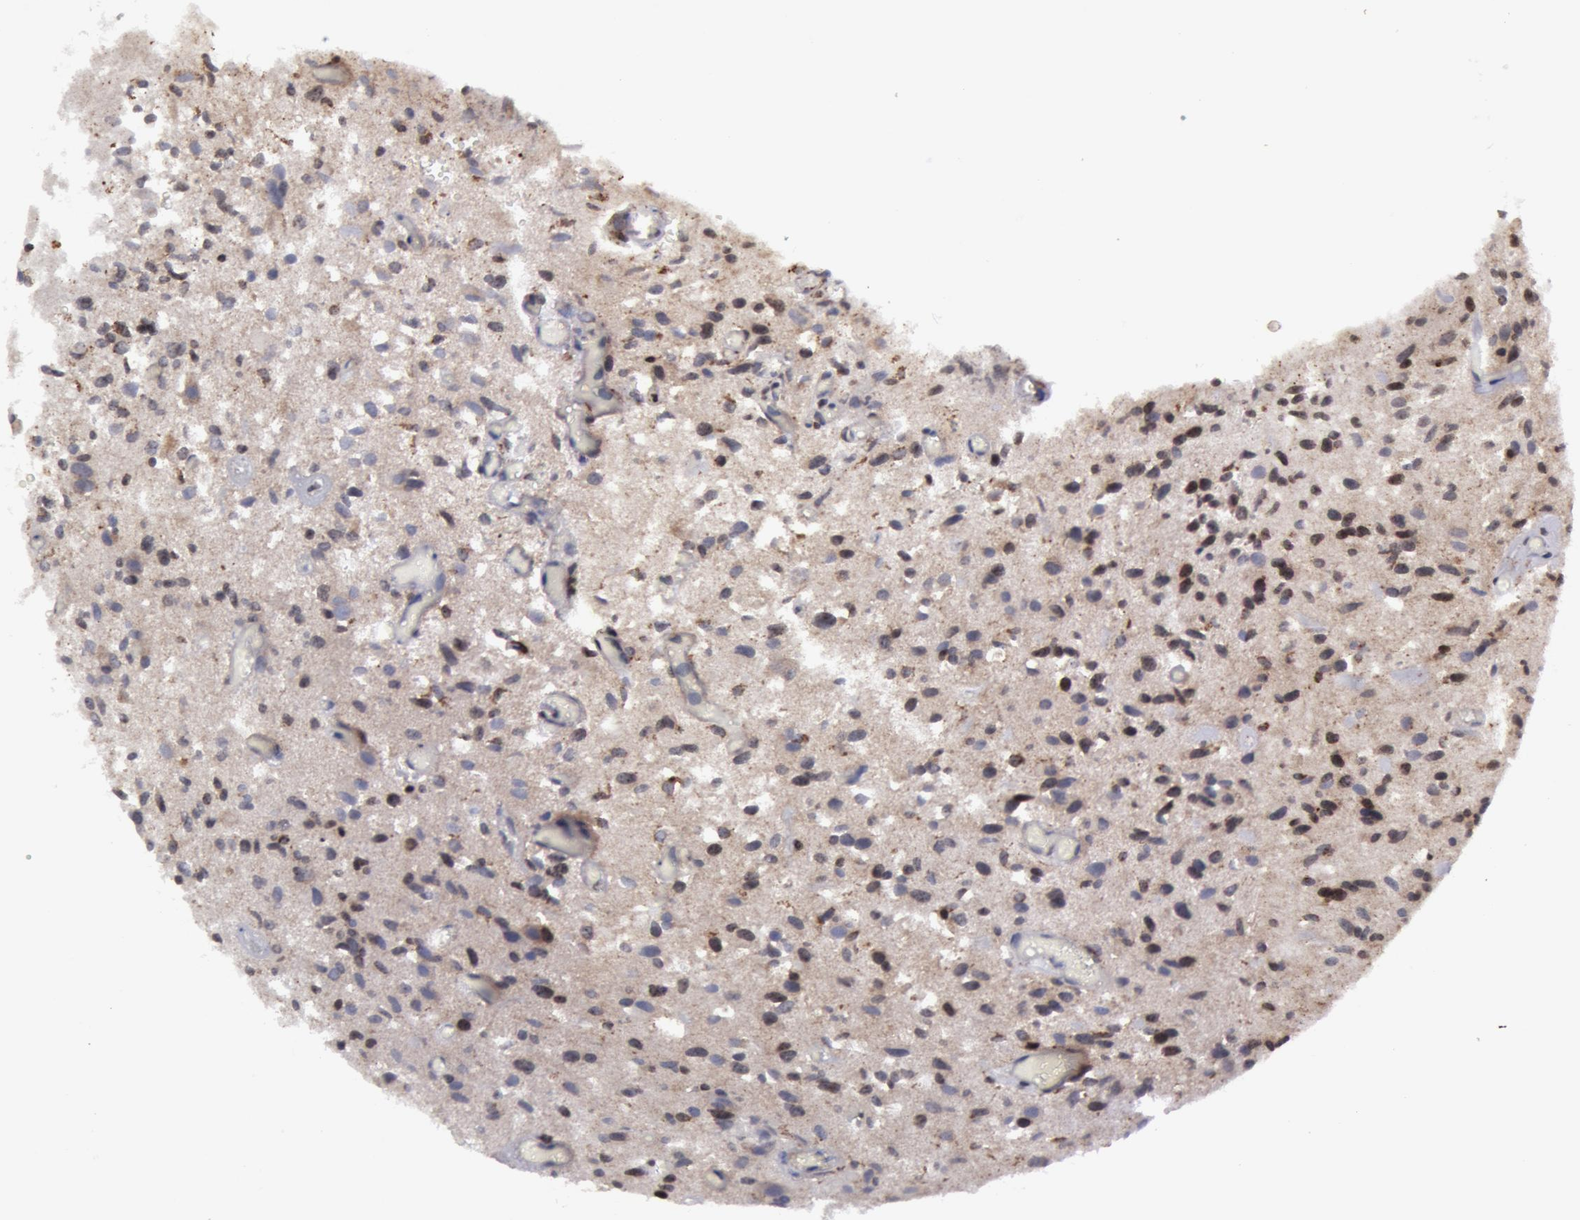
{"staining": {"intensity": "weak", "quantity": "<25%", "location": "nuclear"}, "tissue": "glioma", "cell_type": "Tumor cells", "image_type": "cancer", "snomed": [{"axis": "morphology", "description": "Glioma, malignant, High grade"}, {"axis": "topography", "description": "Brain"}], "caption": "Immunohistochemical staining of human glioma displays no significant staining in tumor cells.", "gene": "ERBB2", "patient": {"sex": "male", "age": 69}}